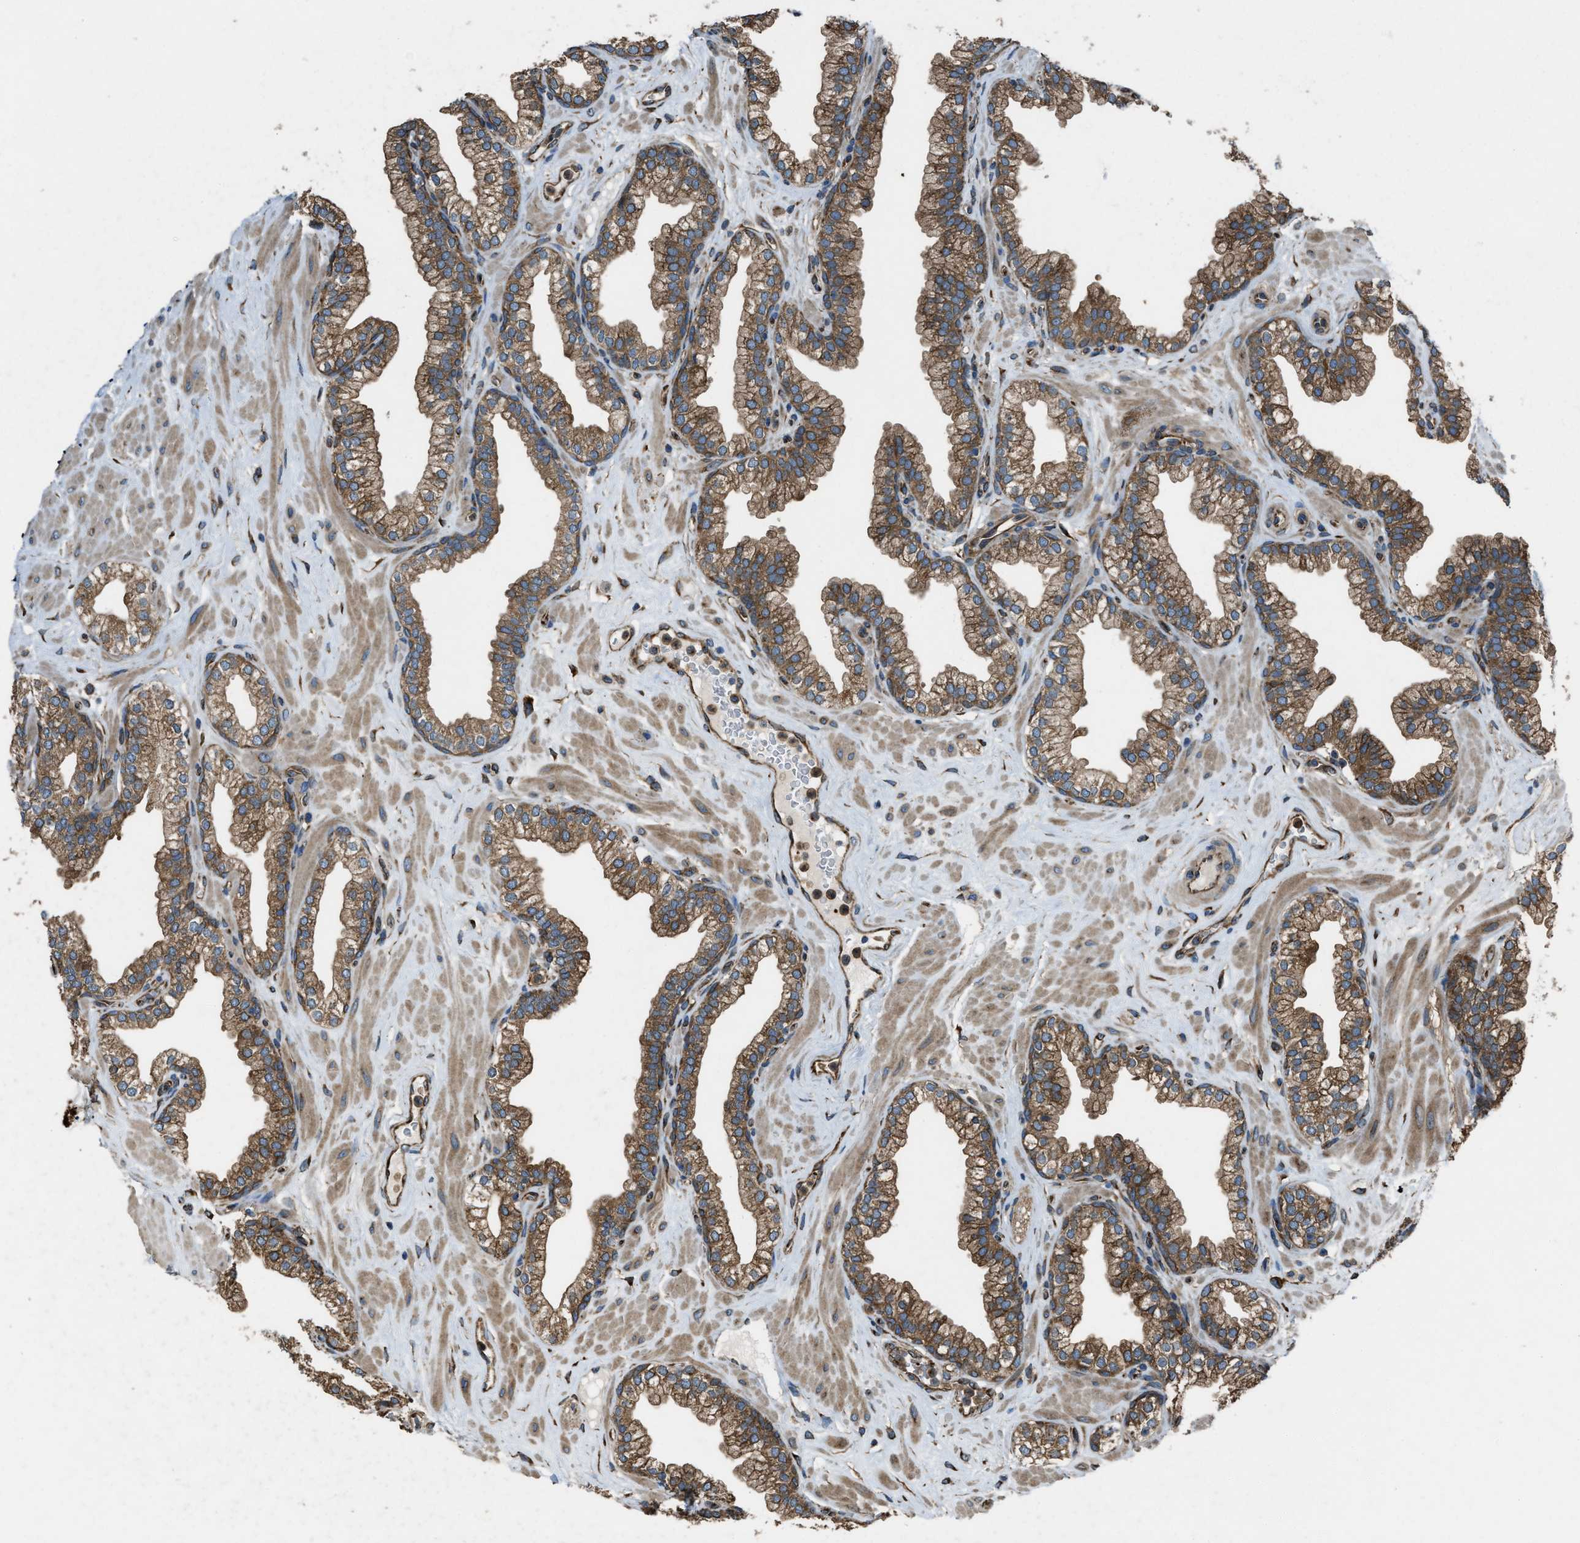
{"staining": {"intensity": "strong", "quantity": ">75%", "location": "cytoplasmic/membranous"}, "tissue": "prostate", "cell_type": "Glandular cells", "image_type": "normal", "snomed": [{"axis": "morphology", "description": "Normal tissue, NOS"}, {"axis": "morphology", "description": "Urothelial carcinoma, Low grade"}, {"axis": "topography", "description": "Urinary bladder"}, {"axis": "topography", "description": "Prostate"}], "caption": "This photomicrograph exhibits normal prostate stained with IHC to label a protein in brown. The cytoplasmic/membranous of glandular cells show strong positivity for the protein. Nuclei are counter-stained blue.", "gene": "TRPC1", "patient": {"sex": "male", "age": 60}}